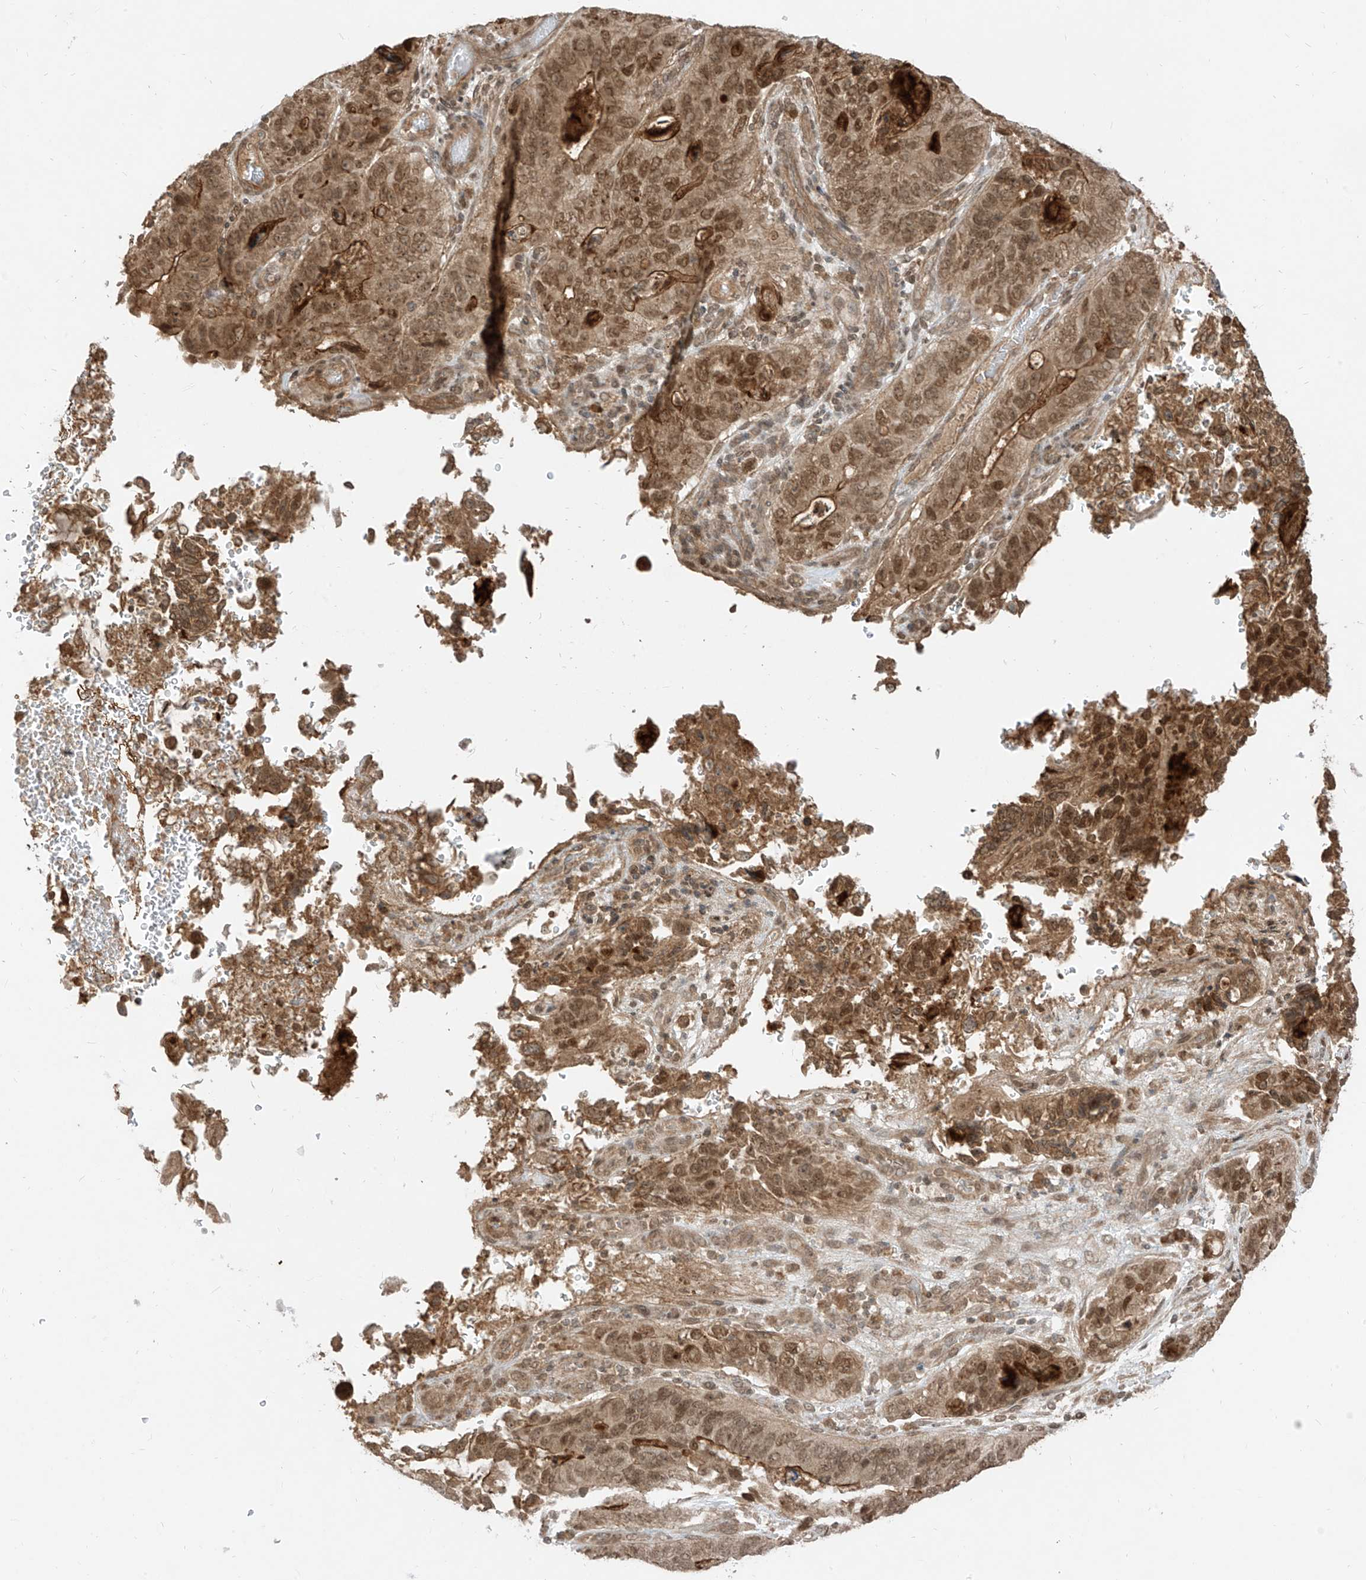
{"staining": {"intensity": "moderate", "quantity": ">75%", "location": "cytoplasmic/membranous,nuclear"}, "tissue": "stomach cancer", "cell_type": "Tumor cells", "image_type": "cancer", "snomed": [{"axis": "morphology", "description": "Normal tissue, NOS"}, {"axis": "morphology", "description": "Adenocarcinoma, NOS"}, {"axis": "topography", "description": "Stomach"}], "caption": "Human stomach adenocarcinoma stained with a brown dye reveals moderate cytoplasmic/membranous and nuclear positive staining in approximately >75% of tumor cells.", "gene": "LCOR", "patient": {"sex": "female", "age": 89}}